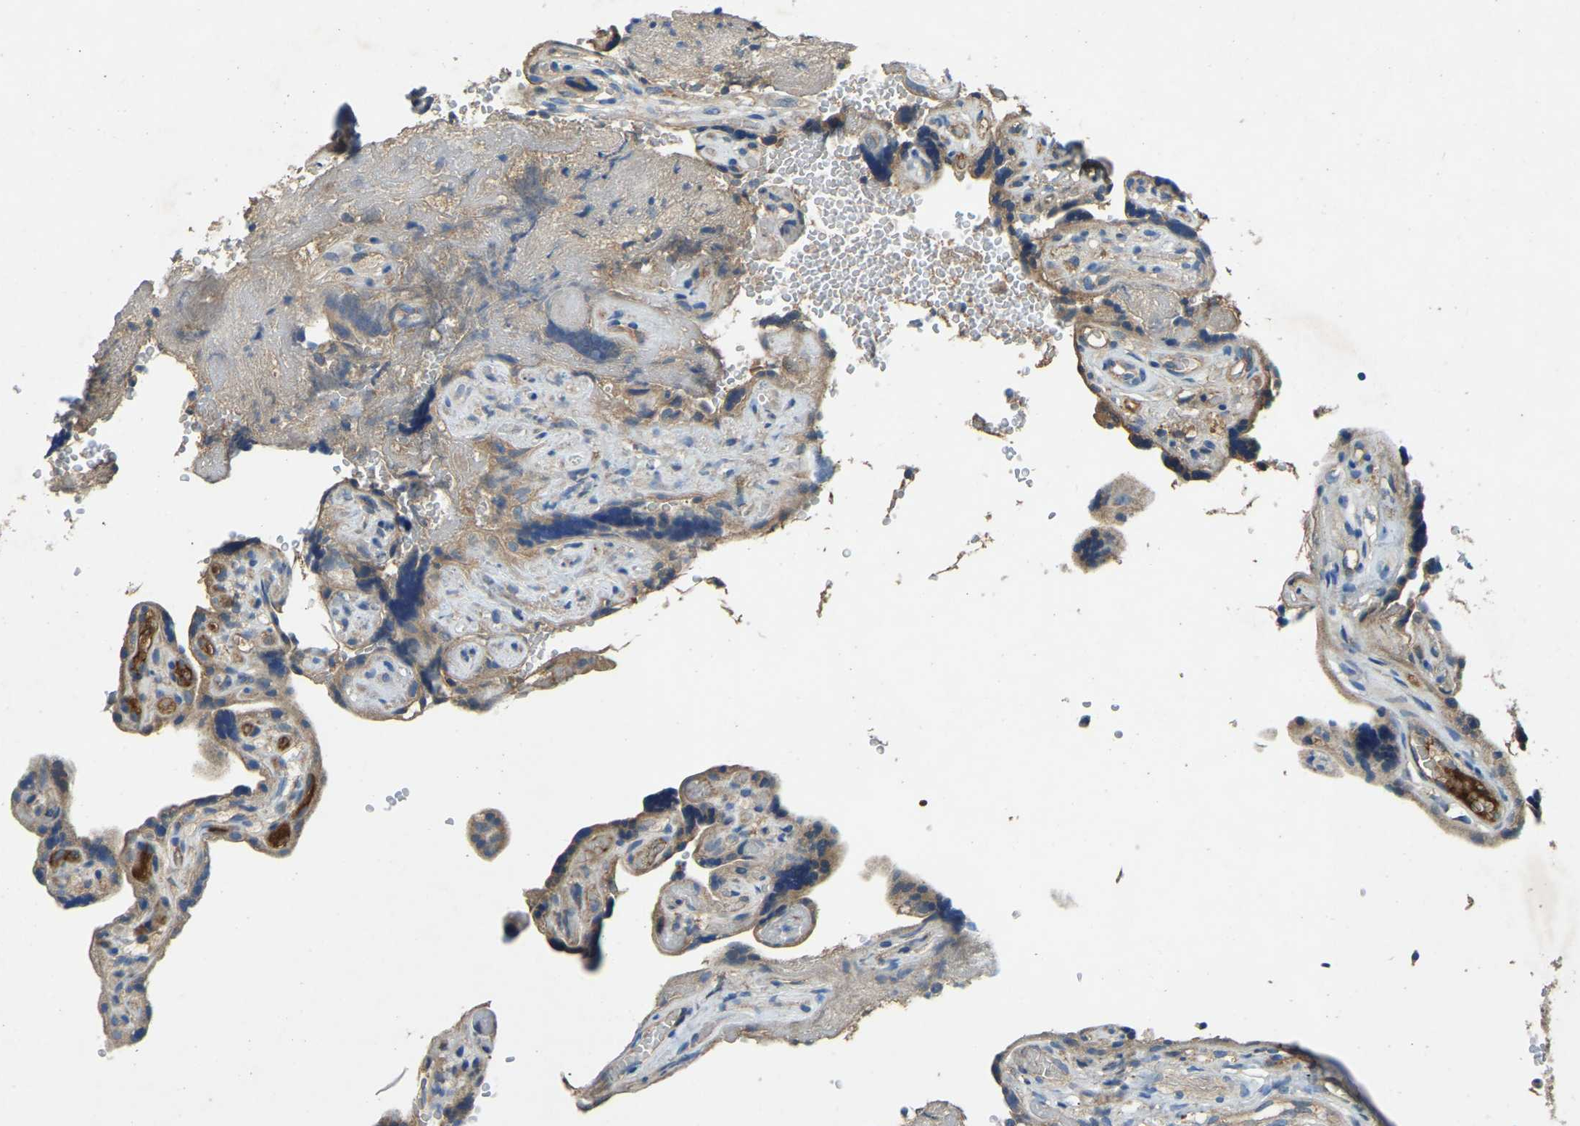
{"staining": {"intensity": "moderate", "quantity": ">75%", "location": "cytoplasmic/membranous"}, "tissue": "placenta", "cell_type": "Decidual cells", "image_type": "normal", "snomed": [{"axis": "morphology", "description": "Normal tissue, NOS"}, {"axis": "topography", "description": "Placenta"}], "caption": "This histopathology image exhibits IHC staining of benign human placenta, with medium moderate cytoplasmic/membranous positivity in approximately >75% of decidual cells.", "gene": "ATP8B1", "patient": {"sex": "female", "age": 30}}